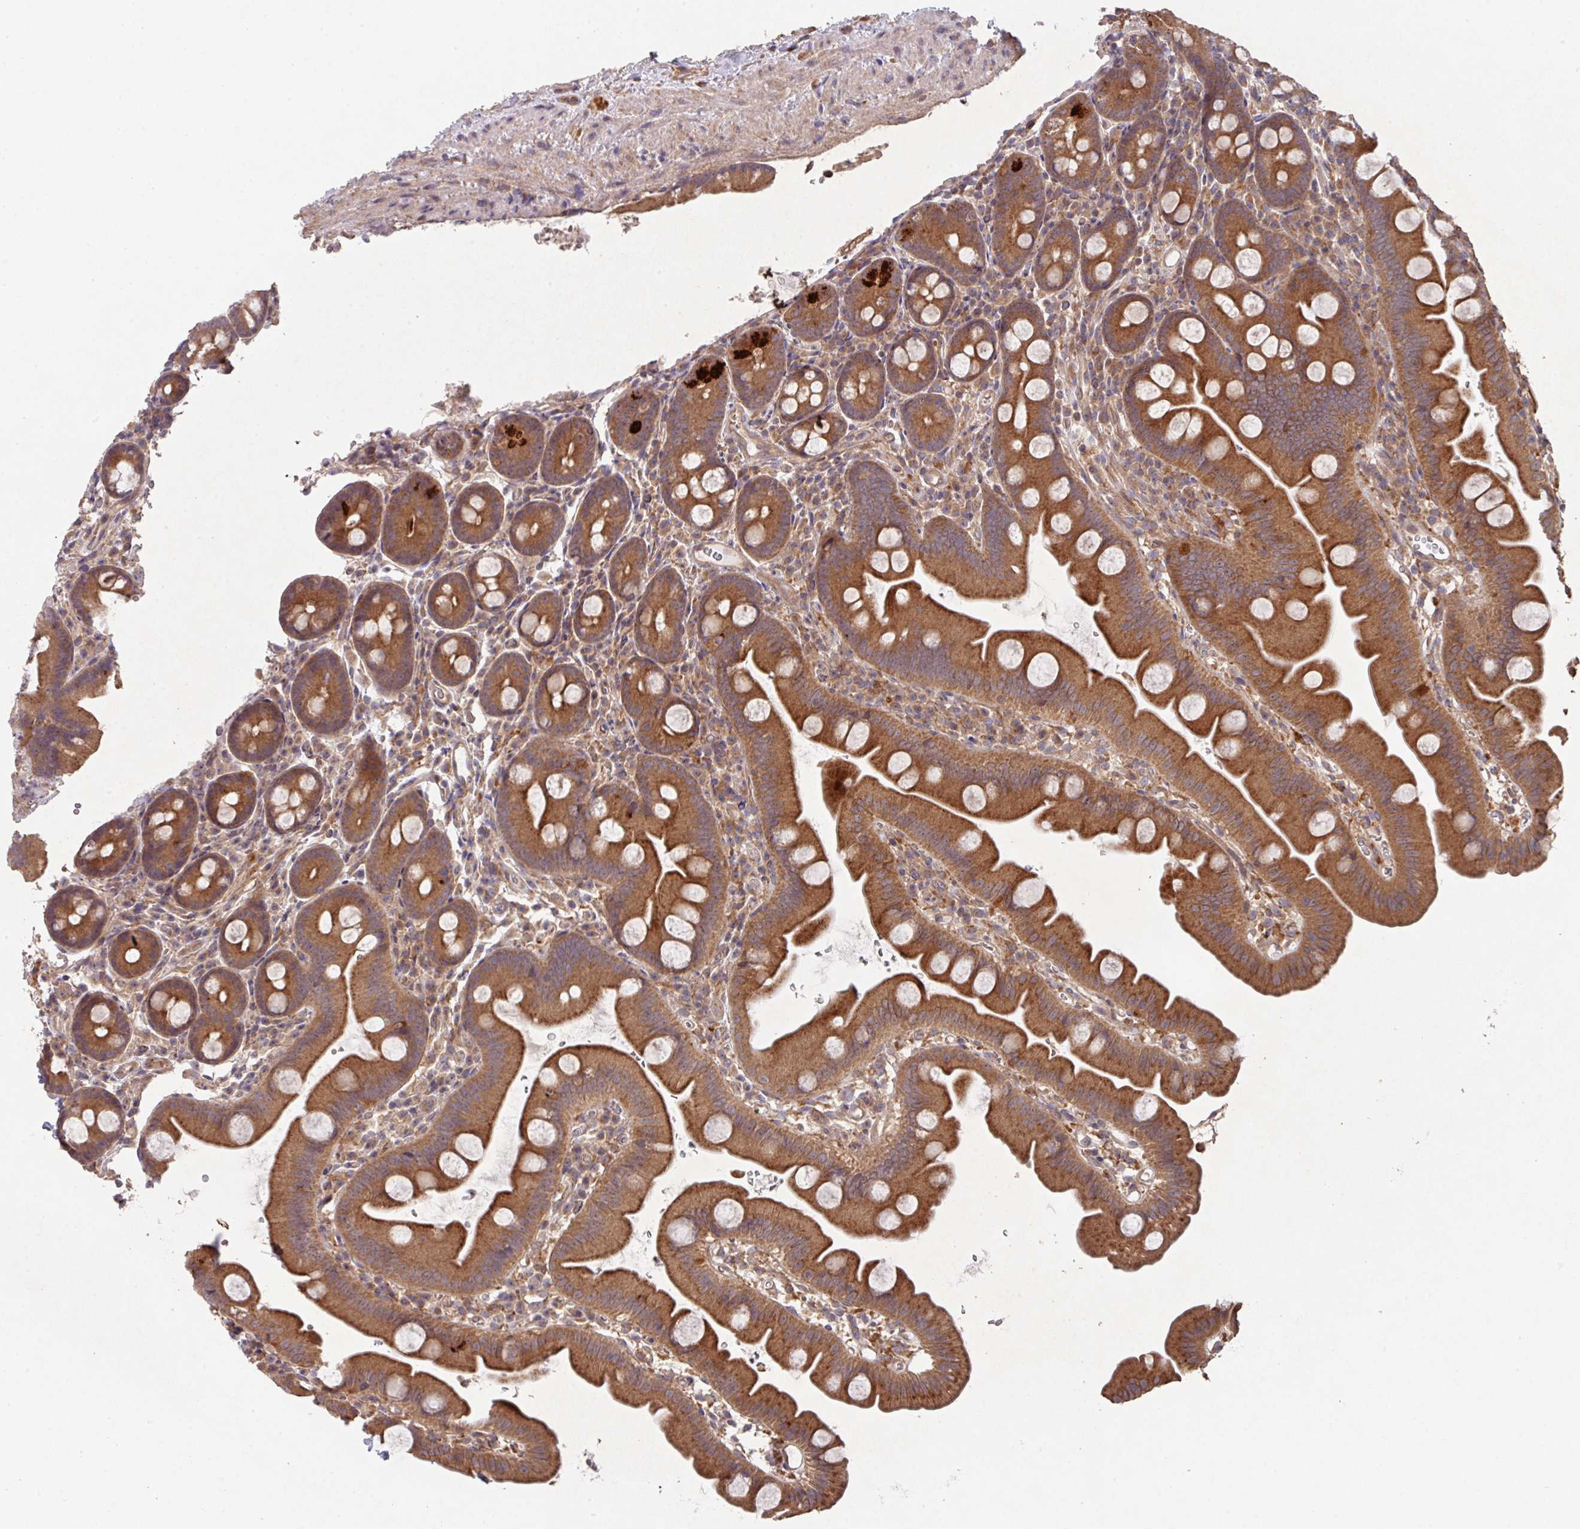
{"staining": {"intensity": "strong", "quantity": ">75%", "location": "cytoplasmic/membranous"}, "tissue": "small intestine", "cell_type": "Glandular cells", "image_type": "normal", "snomed": [{"axis": "morphology", "description": "Normal tissue, NOS"}, {"axis": "topography", "description": "Small intestine"}], "caption": "DAB (3,3'-diaminobenzidine) immunohistochemical staining of unremarkable human small intestine displays strong cytoplasmic/membranous protein expression in about >75% of glandular cells. The staining was performed using DAB to visualize the protein expression in brown, while the nuclei were stained in blue with hematoxylin (Magnification: 20x).", "gene": "TRIM14", "patient": {"sex": "female", "age": 68}}